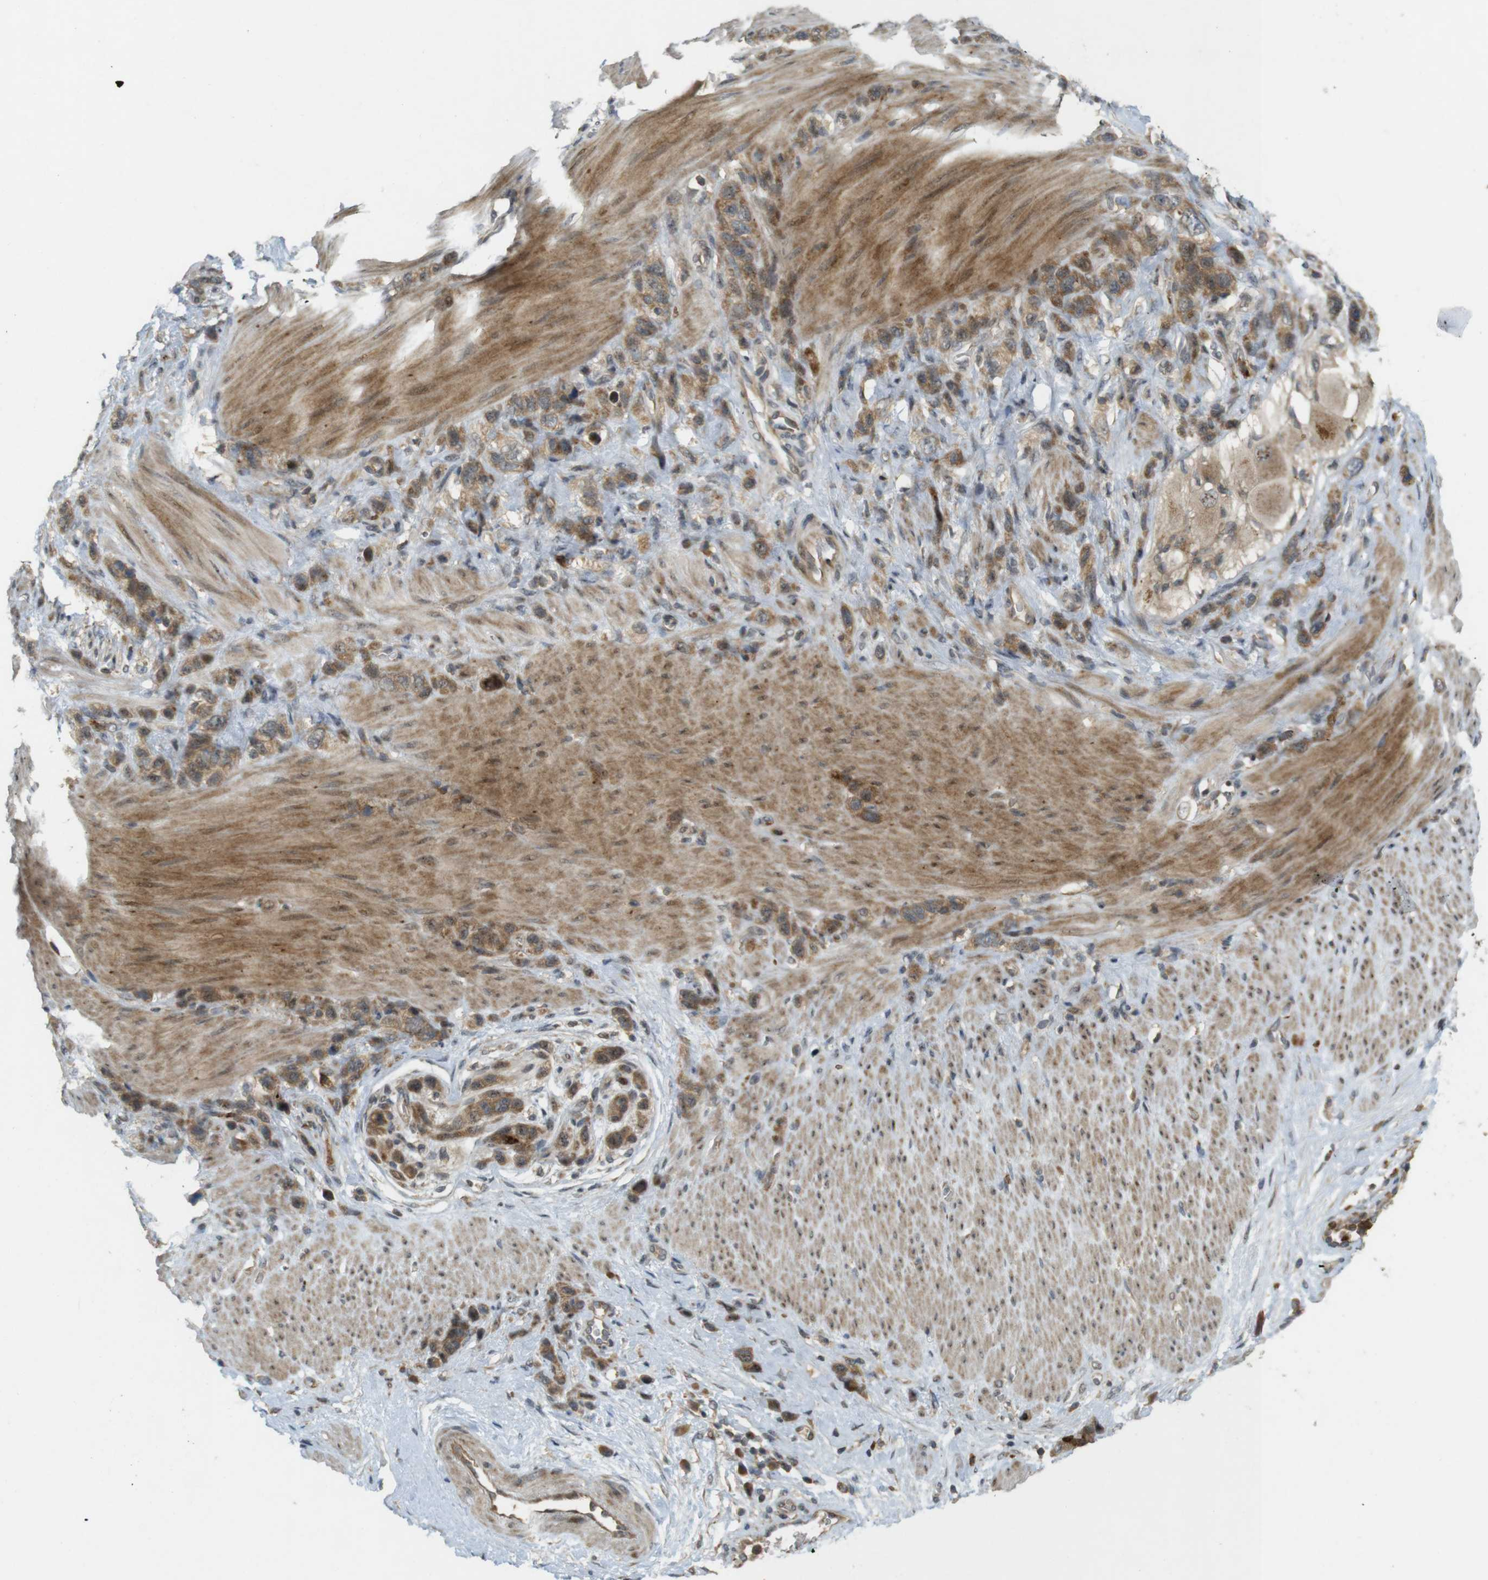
{"staining": {"intensity": "moderate", "quantity": ">75%", "location": "cytoplasmic/membranous,nuclear"}, "tissue": "stomach cancer", "cell_type": "Tumor cells", "image_type": "cancer", "snomed": [{"axis": "morphology", "description": "Adenocarcinoma, NOS"}, {"axis": "morphology", "description": "Adenocarcinoma, High grade"}, {"axis": "topography", "description": "Stomach, upper"}, {"axis": "topography", "description": "Stomach, lower"}], "caption": "Protein staining of high-grade adenocarcinoma (stomach) tissue exhibits moderate cytoplasmic/membranous and nuclear expression in about >75% of tumor cells.", "gene": "TMX3", "patient": {"sex": "female", "age": 65}}